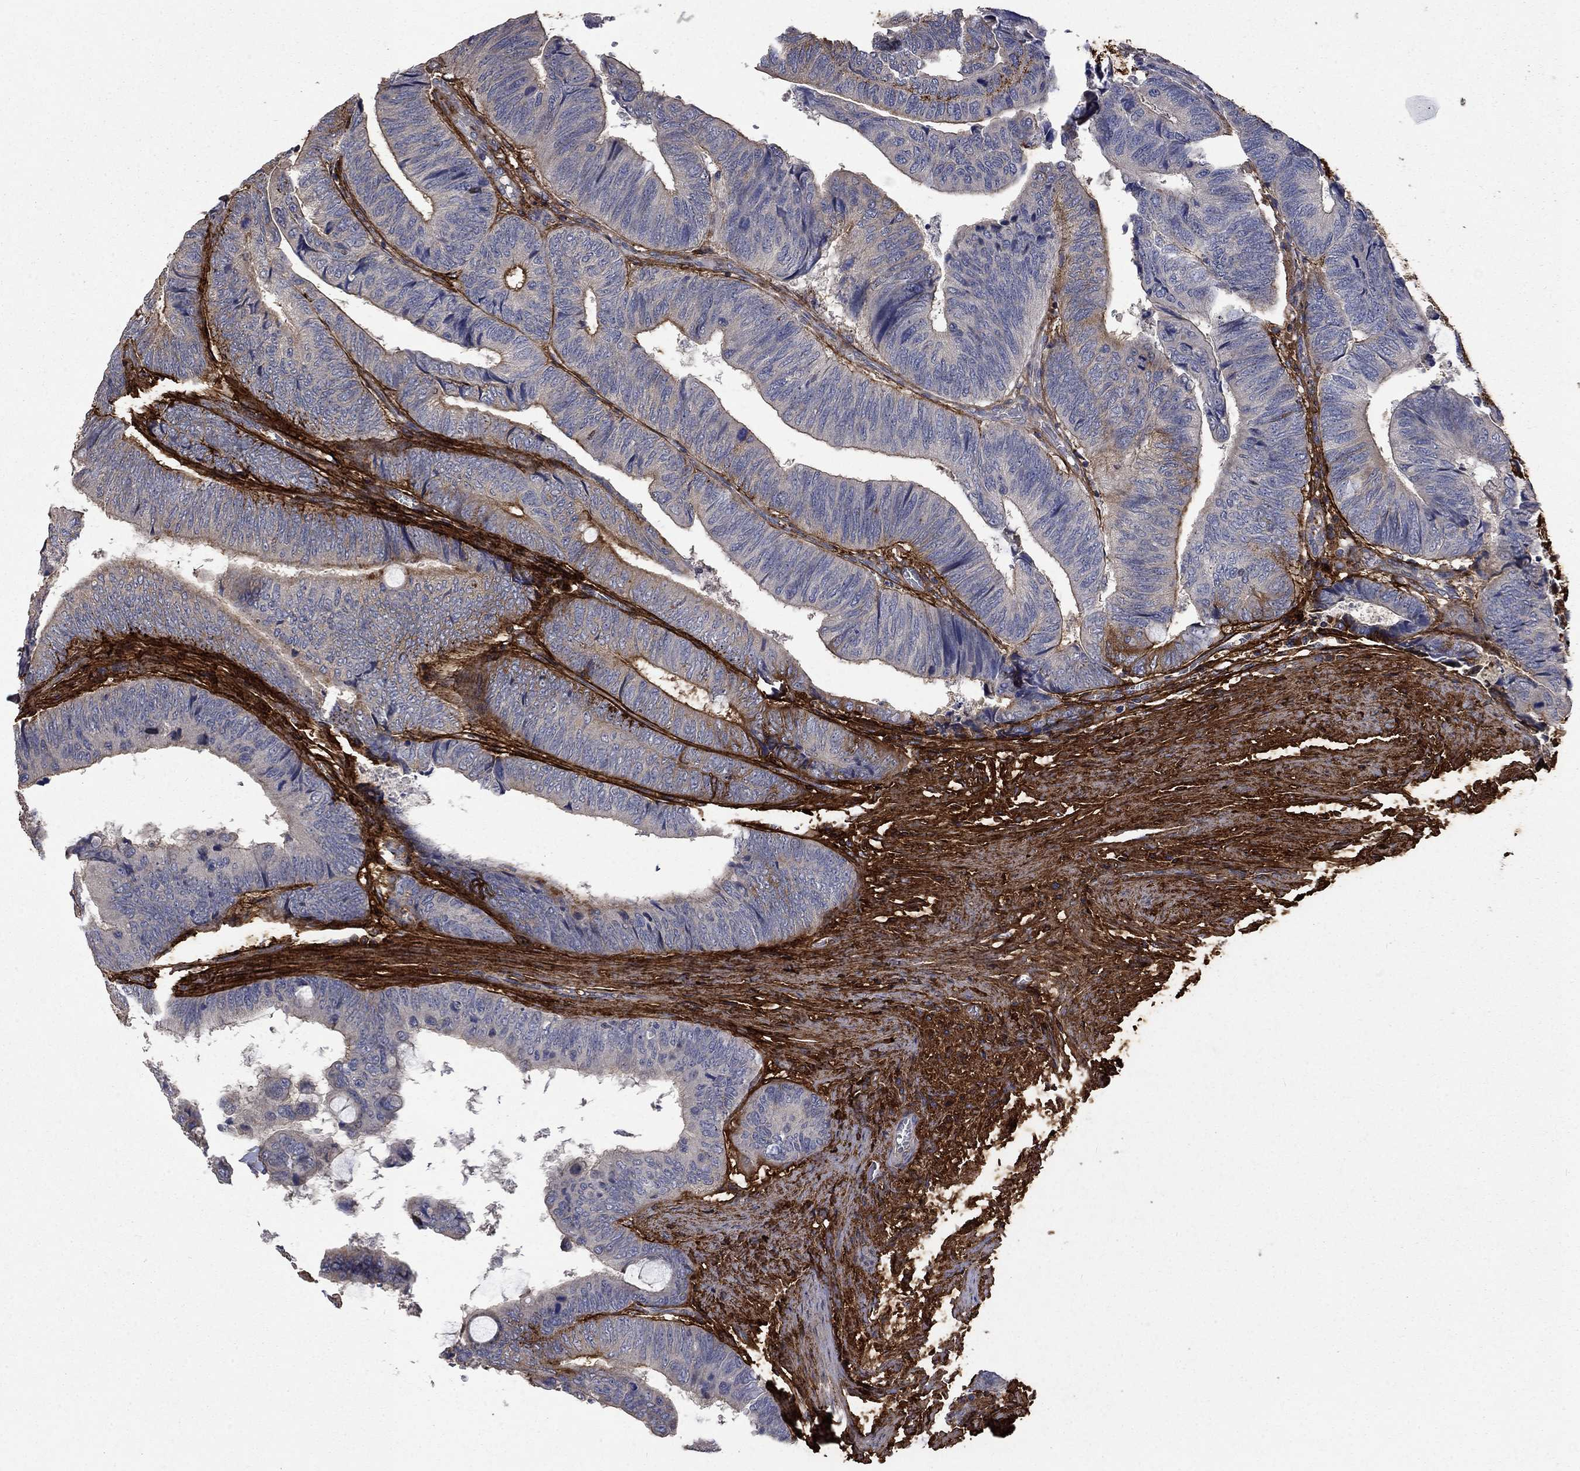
{"staining": {"intensity": "moderate", "quantity": "25%-75%", "location": "cytoplasmic/membranous"}, "tissue": "colorectal cancer", "cell_type": "Tumor cells", "image_type": "cancer", "snomed": [{"axis": "morphology", "description": "Normal tissue, NOS"}, {"axis": "morphology", "description": "Adenocarcinoma, NOS"}, {"axis": "topography", "description": "Rectum"}, {"axis": "topography", "description": "Peripheral nerve tissue"}], "caption": "Immunohistochemical staining of human colorectal adenocarcinoma demonstrates medium levels of moderate cytoplasmic/membranous protein positivity in approximately 25%-75% of tumor cells.", "gene": "VCAN", "patient": {"sex": "male", "age": 92}}